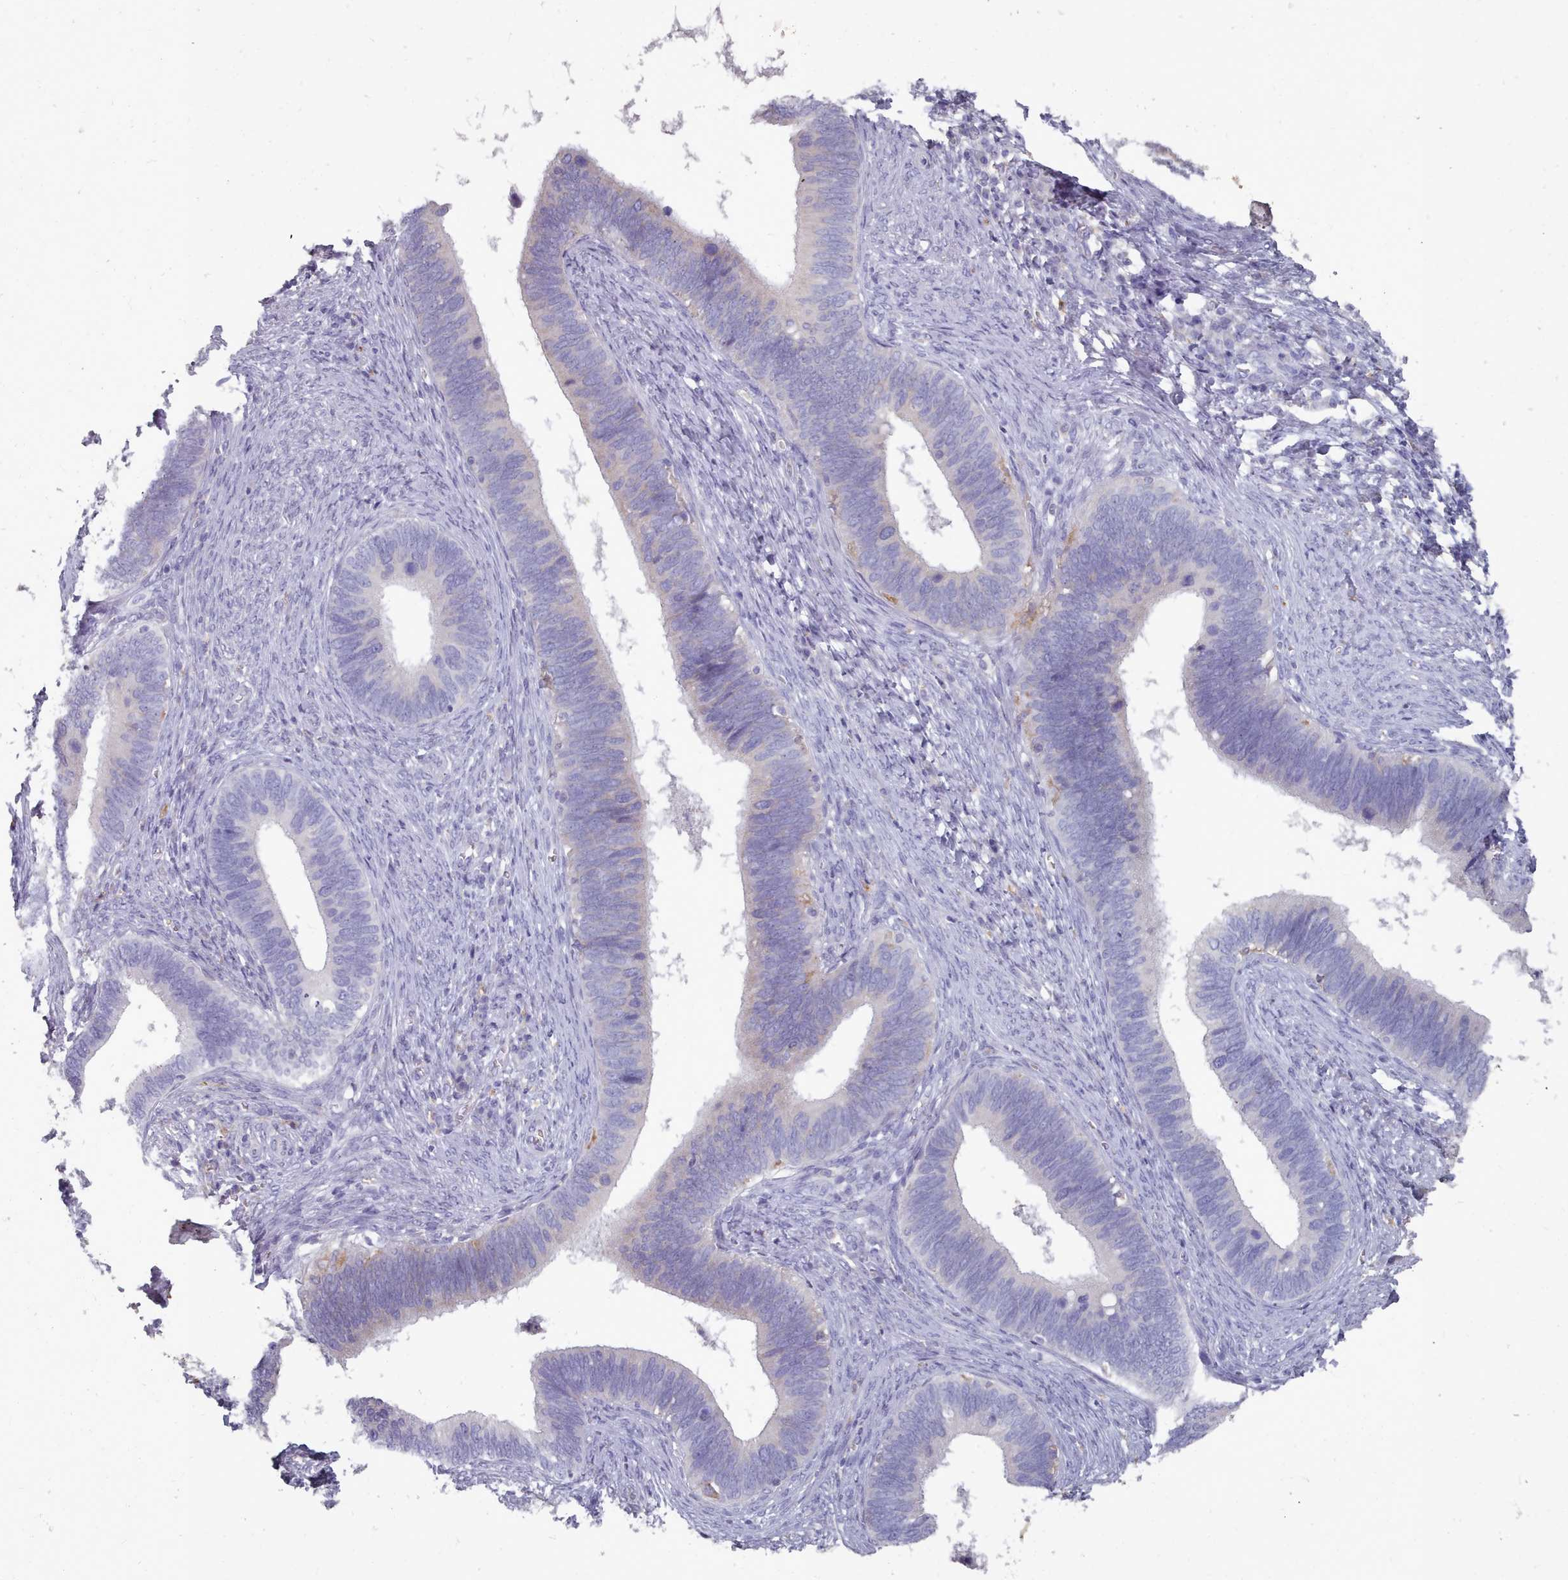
{"staining": {"intensity": "negative", "quantity": "none", "location": "none"}, "tissue": "cervical cancer", "cell_type": "Tumor cells", "image_type": "cancer", "snomed": [{"axis": "morphology", "description": "Adenocarcinoma, NOS"}, {"axis": "topography", "description": "Cervix"}], "caption": "There is no significant expression in tumor cells of cervical cancer.", "gene": "OTULINL", "patient": {"sex": "female", "age": 42}}